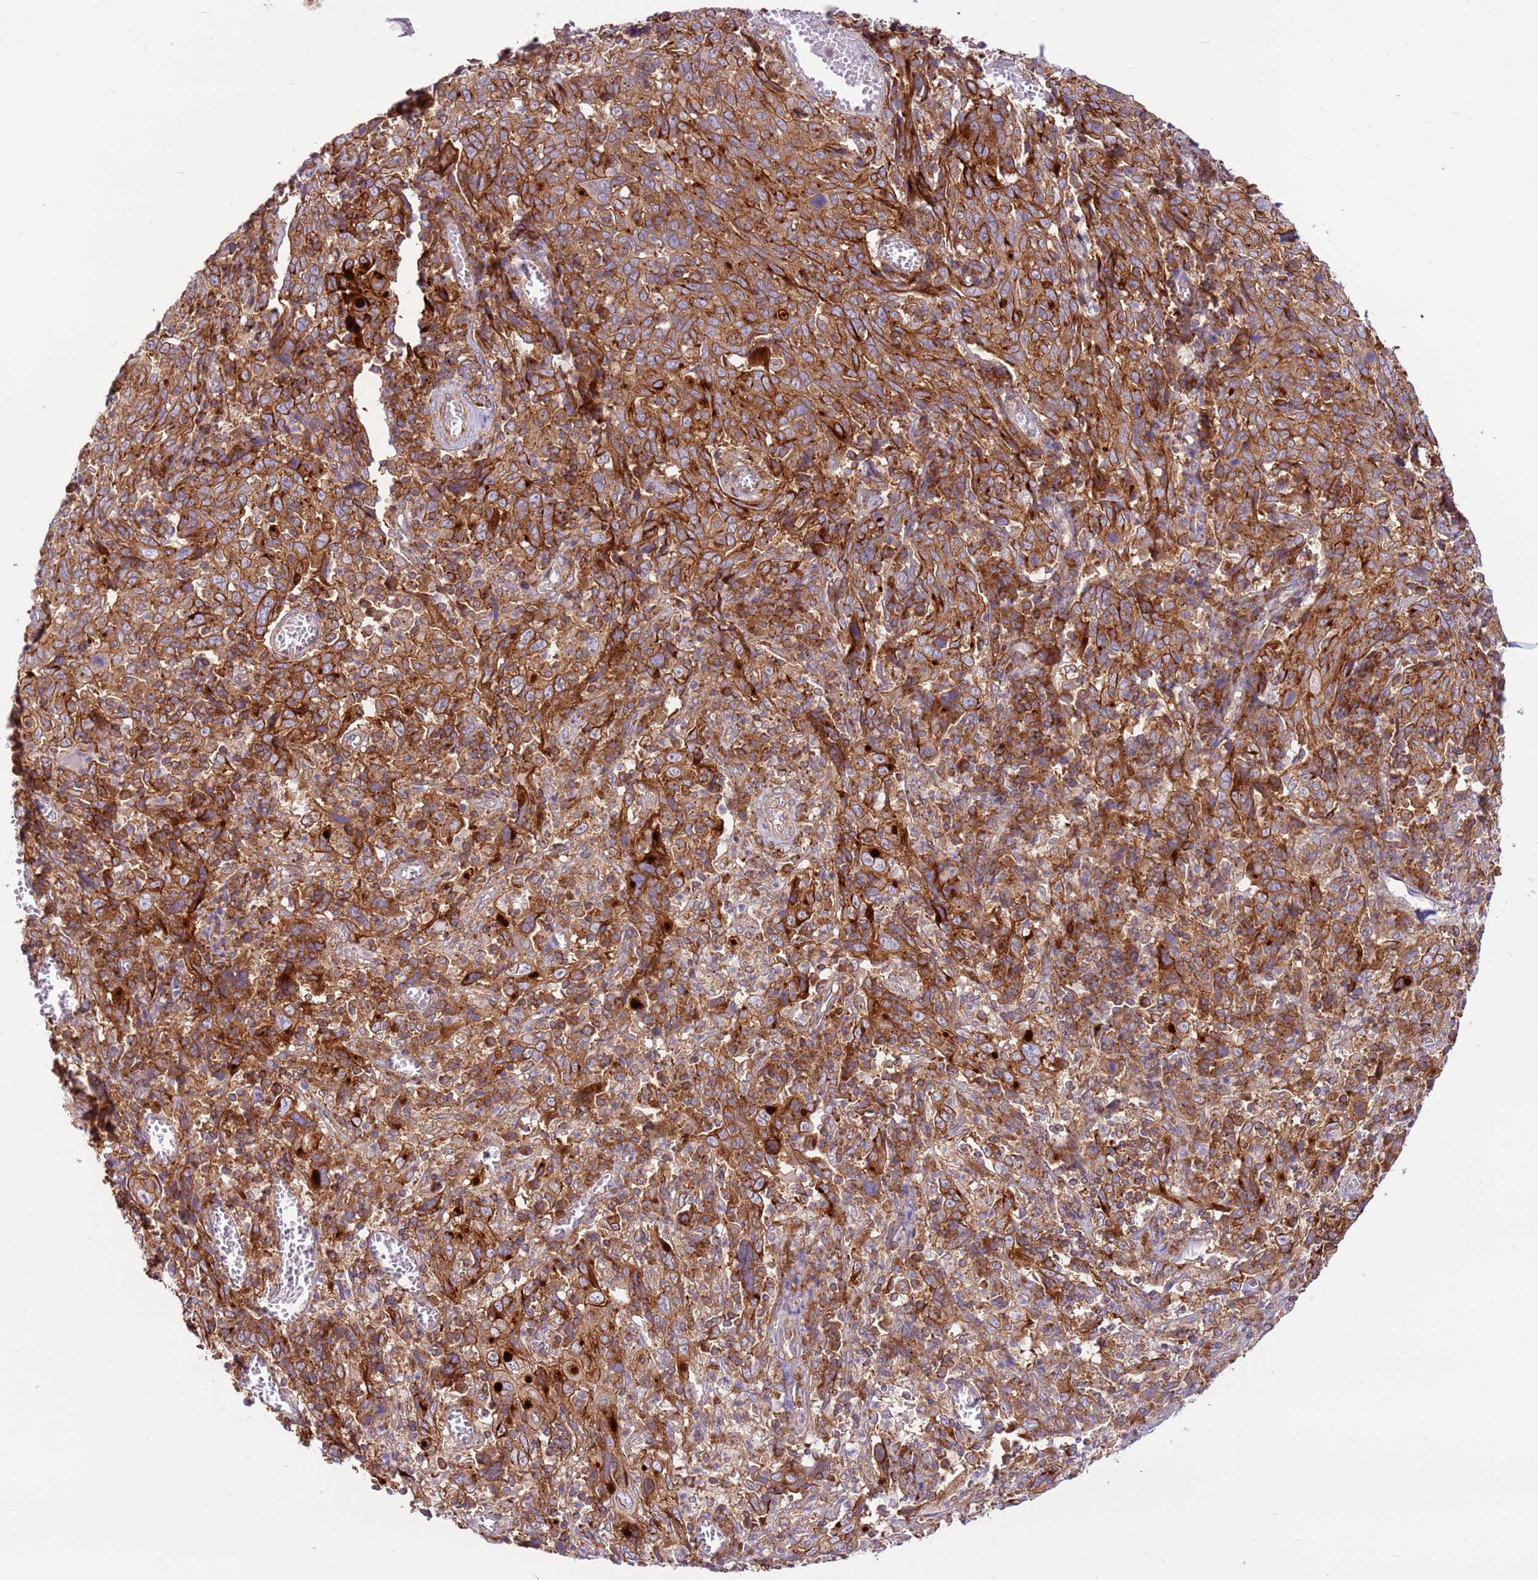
{"staining": {"intensity": "strong", "quantity": ">75%", "location": "cytoplasmic/membranous"}, "tissue": "cervical cancer", "cell_type": "Tumor cells", "image_type": "cancer", "snomed": [{"axis": "morphology", "description": "Squamous cell carcinoma, NOS"}, {"axis": "topography", "description": "Cervix"}], "caption": "There is high levels of strong cytoplasmic/membranous expression in tumor cells of cervical cancer (squamous cell carcinoma), as demonstrated by immunohistochemical staining (brown color).", "gene": "DDX19B", "patient": {"sex": "female", "age": 46}}